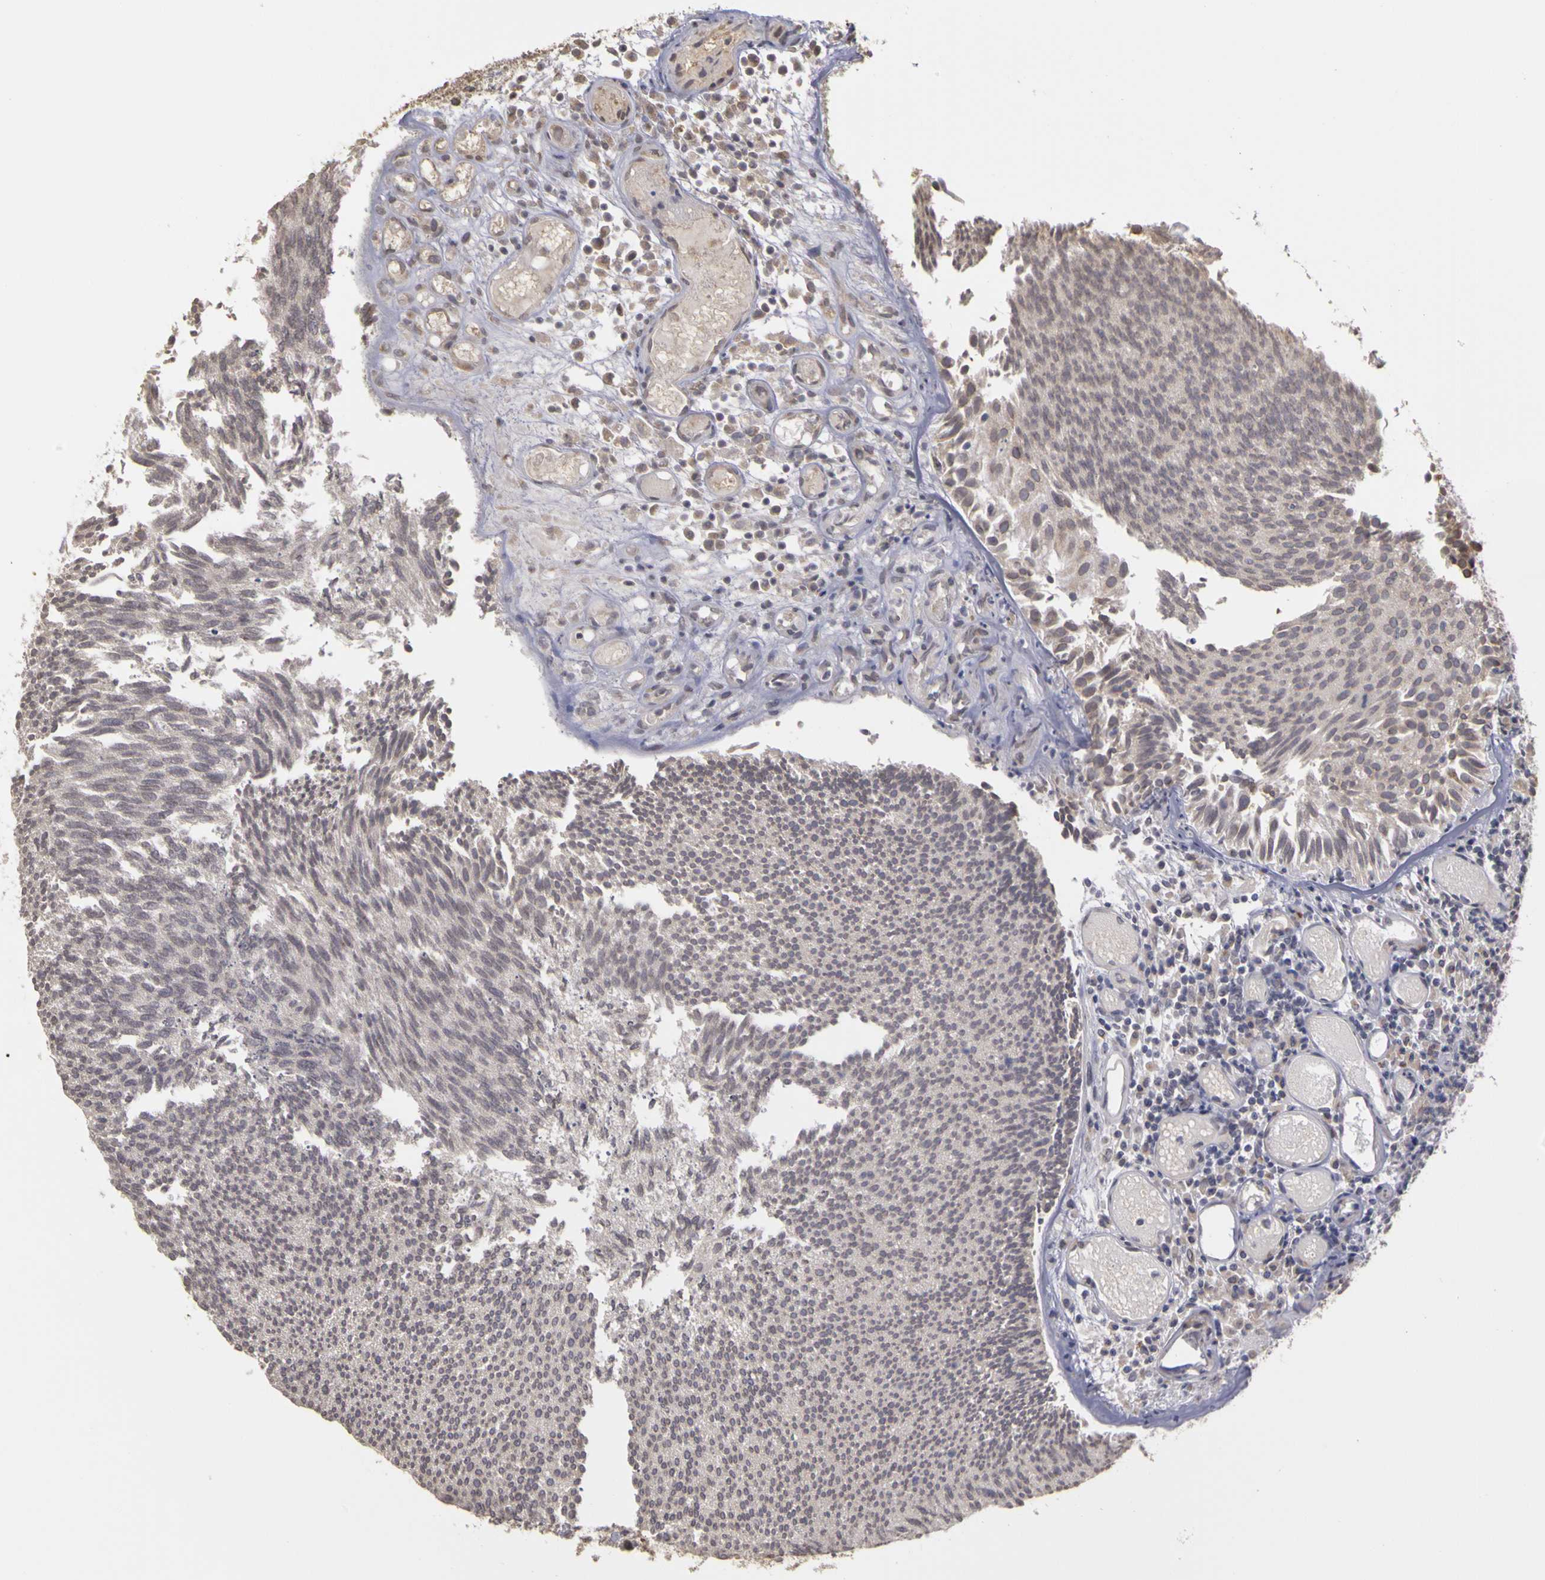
{"staining": {"intensity": "weak", "quantity": "<25%", "location": "cytoplasmic/membranous"}, "tissue": "urothelial cancer", "cell_type": "Tumor cells", "image_type": "cancer", "snomed": [{"axis": "morphology", "description": "Urothelial carcinoma, Low grade"}, {"axis": "topography", "description": "Urinary bladder"}], "caption": "DAB (3,3'-diaminobenzidine) immunohistochemical staining of human urothelial cancer reveals no significant staining in tumor cells.", "gene": "FRMD7", "patient": {"sex": "male", "age": 85}}